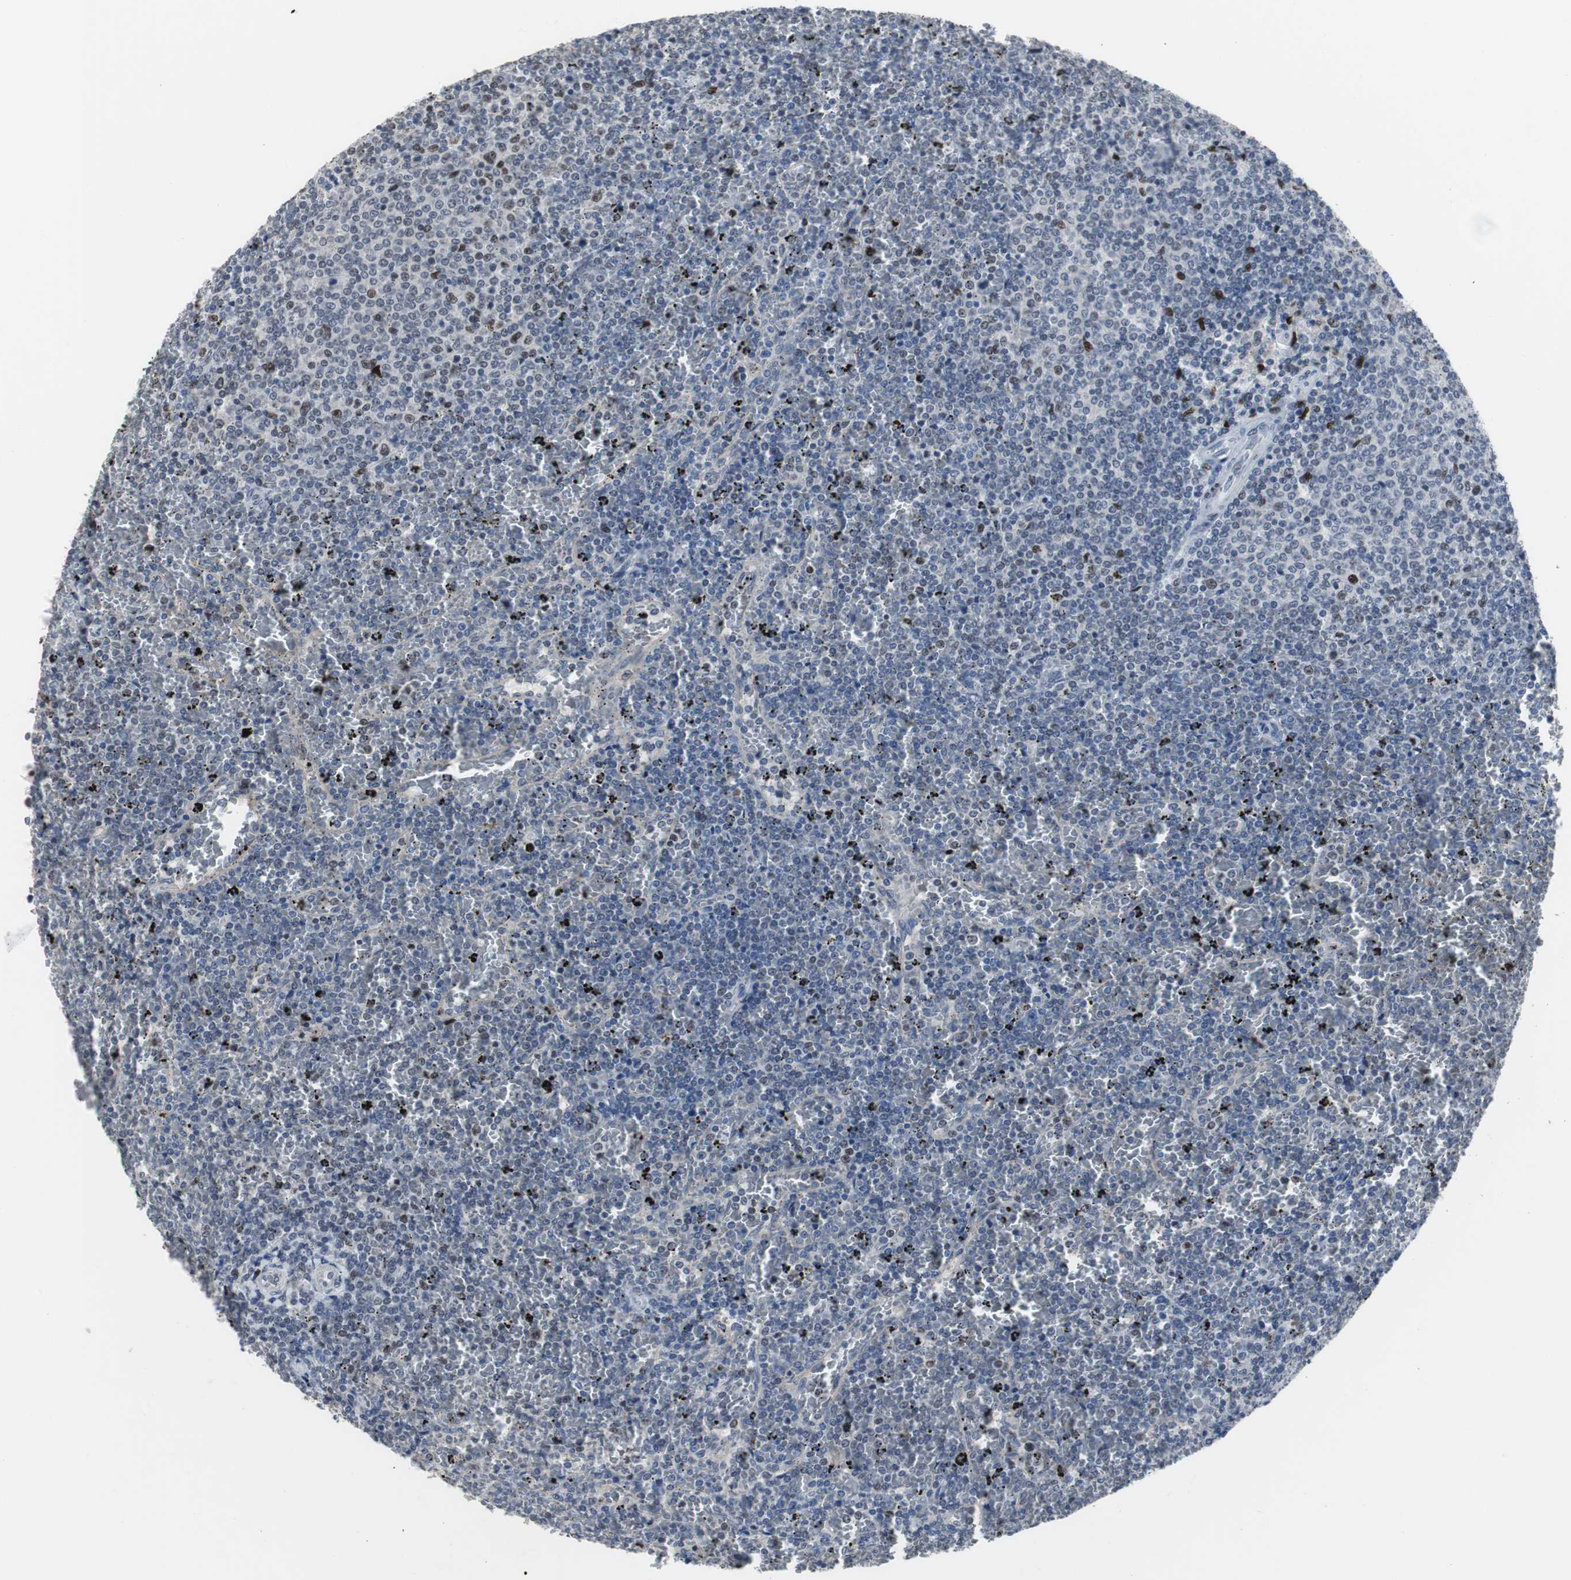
{"staining": {"intensity": "strong", "quantity": "<25%", "location": "nuclear"}, "tissue": "lymphoma", "cell_type": "Tumor cells", "image_type": "cancer", "snomed": [{"axis": "morphology", "description": "Malignant lymphoma, non-Hodgkin's type, Low grade"}, {"axis": "topography", "description": "Spleen"}], "caption": "Protein staining of malignant lymphoma, non-Hodgkin's type (low-grade) tissue exhibits strong nuclear positivity in approximately <25% of tumor cells. (brown staining indicates protein expression, while blue staining denotes nuclei).", "gene": "FOXP4", "patient": {"sex": "female", "age": 77}}